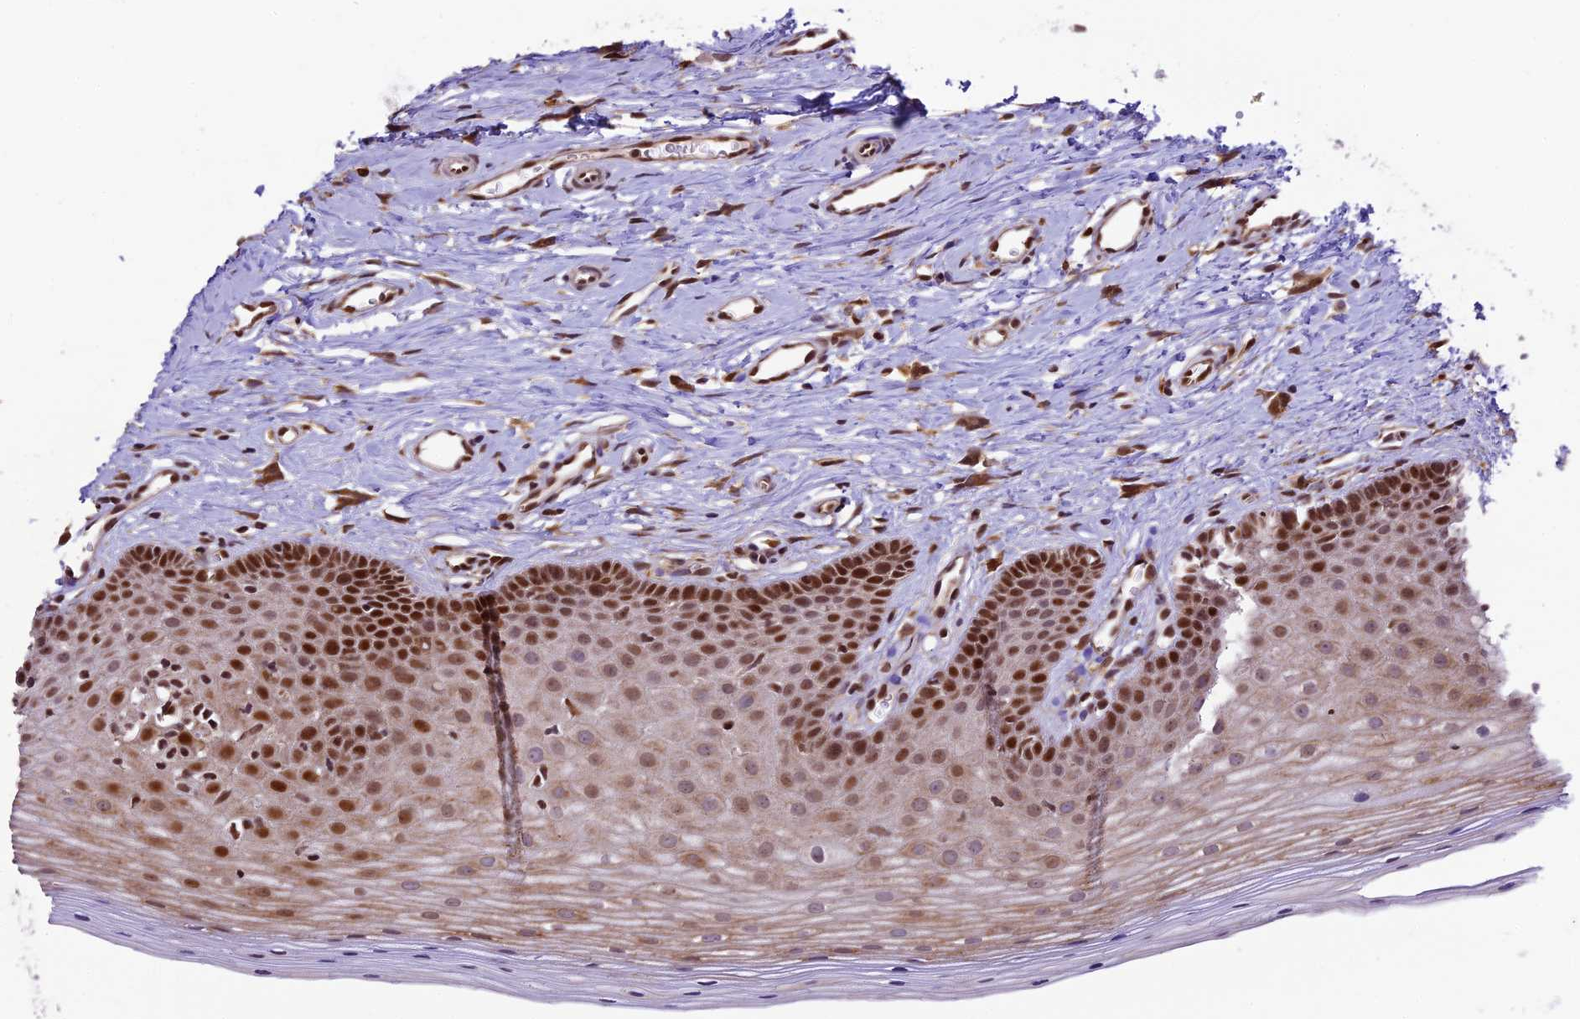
{"staining": {"intensity": "moderate", "quantity": "25%-75%", "location": "nuclear"}, "tissue": "cervix", "cell_type": "Glandular cells", "image_type": "normal", "snomed": [{"axis": "morphology", "description": "Normal tissue, NOS"}, {"axis": "topography", "description": "Cervix"}], "caption": "An image of human cervix stained for a protein reveals moderate nuclear brown staining in glandular cells. The protein of interest is stained brown, and the nuclei are stained in blue (DAB (3,3'-diaminobenzidine) IHC with brightfield microscopy, high magnification).", "gene": "TRIM22", "patient": {"sex": "female", "age": 36}}